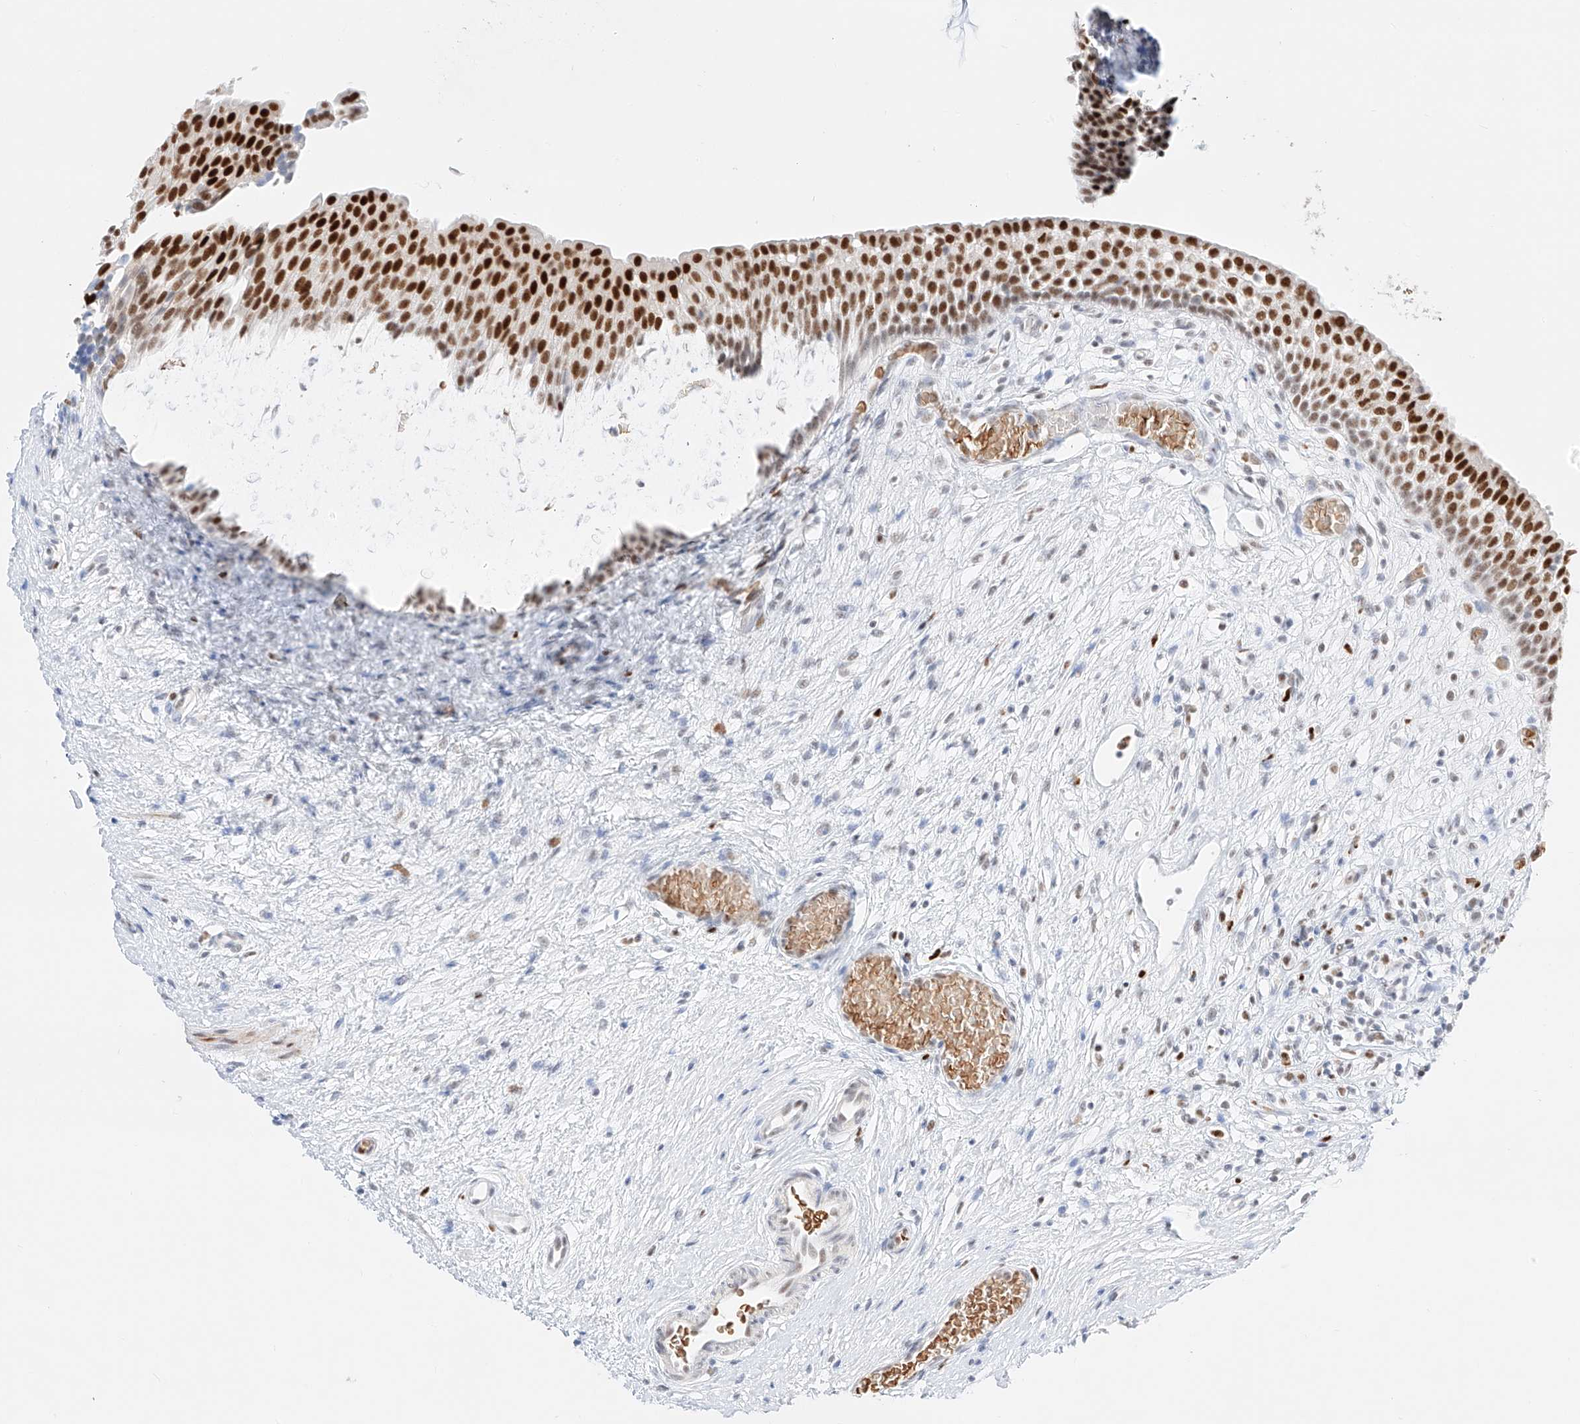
{"staining": {"intensity": "strong", "quantity": ">75%", "location": "nuclear"}, "tissue": "urinary bladder", "cell_type": "Urothelial cells", "image_type": "normal", "snomed": [{"axis": "morphology", "description": "Normal tissue, NOS"}, {"axis": "topography", "description": "Urinary bladder"}], "caption": "High-power microscopy captured an immunohistochemistry (IHC) histopathology image of benign urinary bladder, revealing strong nuclear expression in approximately >75% of urothelial cells. Ihc stains the protein in brown and the nuclei are stained blue.", "gene": "APIP", "patient": {"sex": "male", "age": 1}}